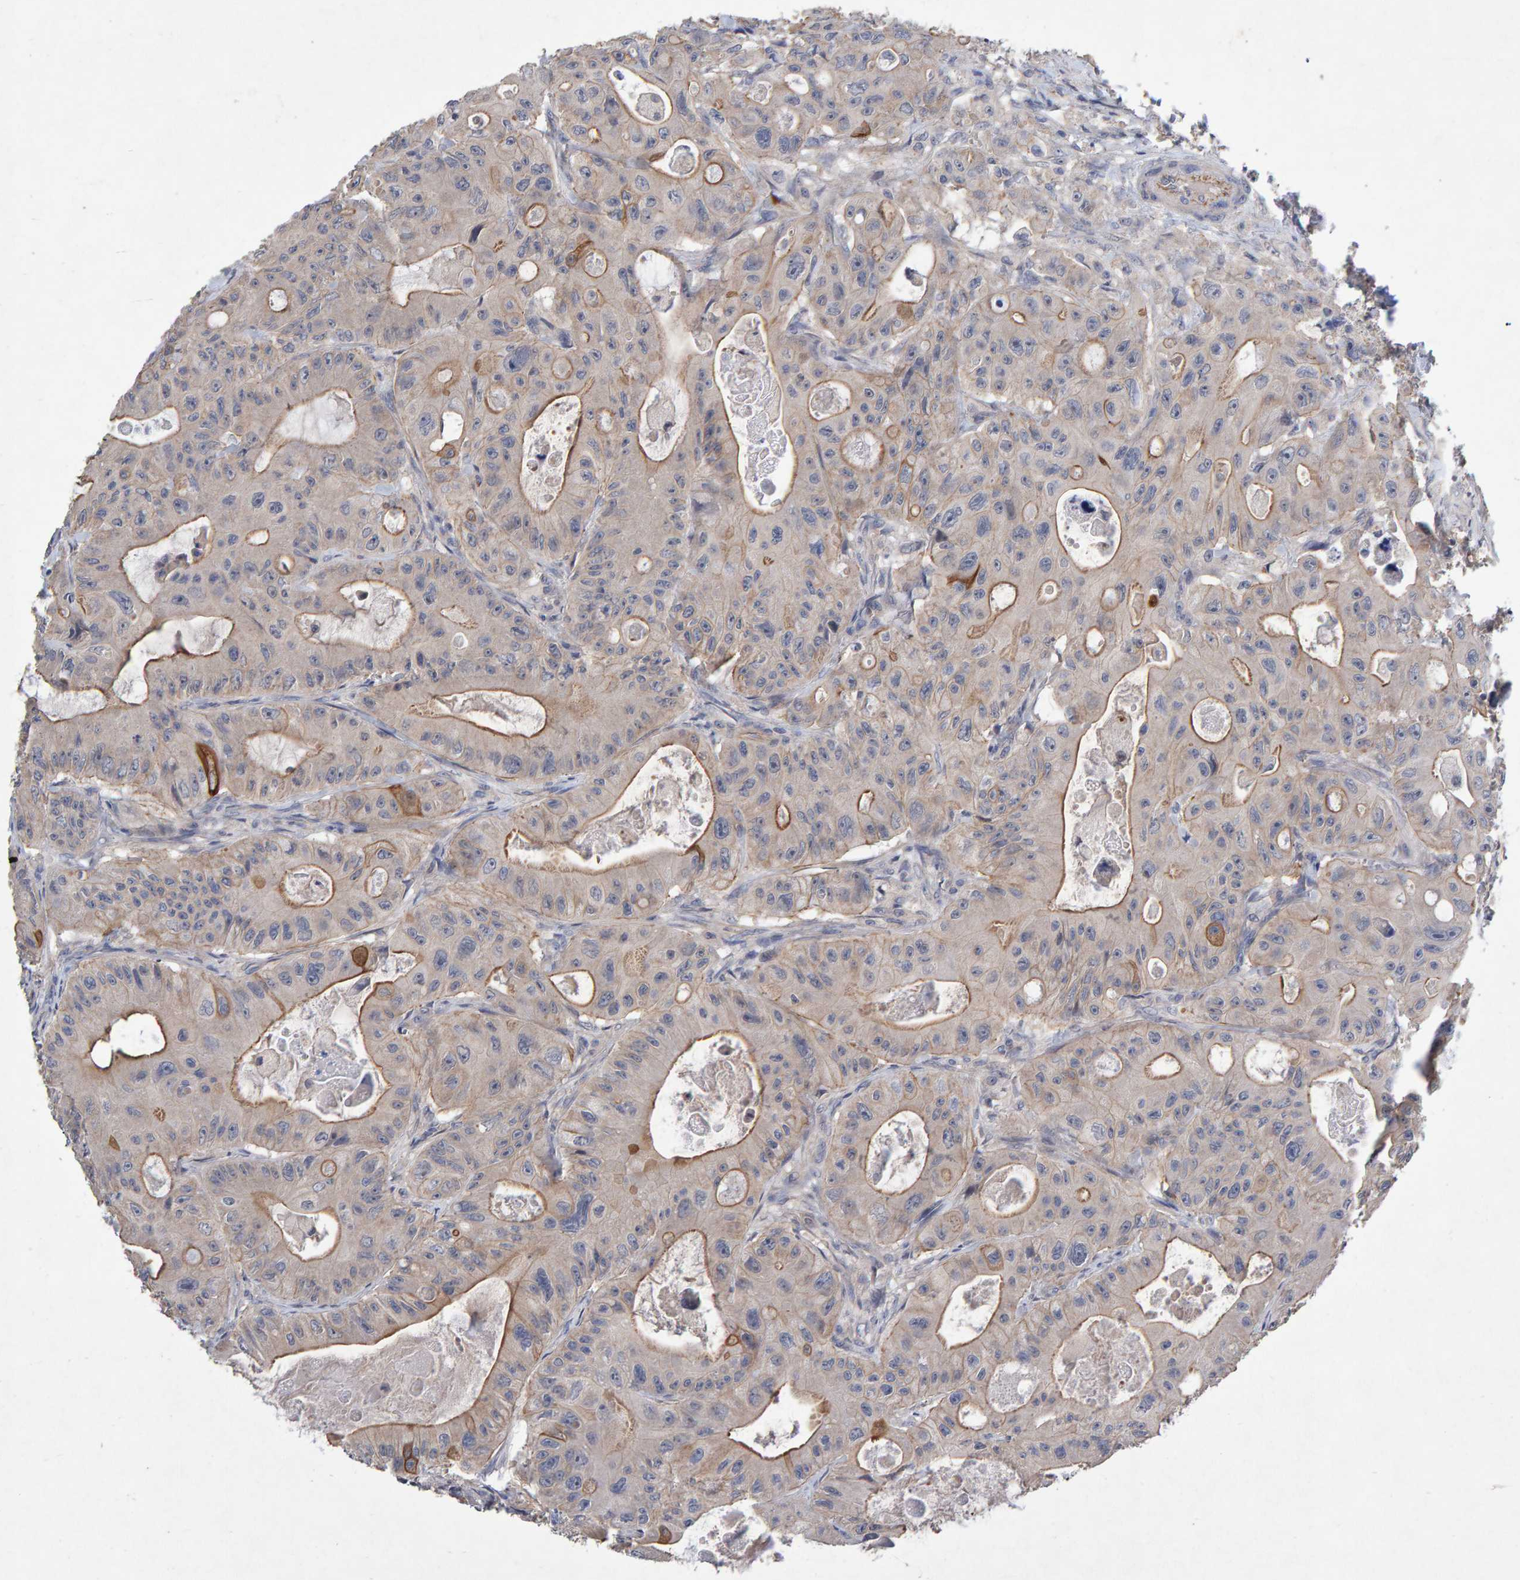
{"staining": {"intensity": "moderate", "quantity": "25%-75%", "location": "cytoplasmic/membranous"}, "tissue": "colorectal cancer", "cell_type": "Tumor cells", "image_type": "cancer", "snomed": [{"axis": "morphology", "description": "Adenocarcinoma, NOS"}, {"axis": "topography", "description": "Colon"}], "caption": "Colorectal adenocarcinoma stained for a protein (brown) demonstrates moderate cytoplasmic/membranous positive positivity in about 25%-75% of tumor cells.", "gene": "EFR3A", "patient": {"sex": "female", "age": 46}}